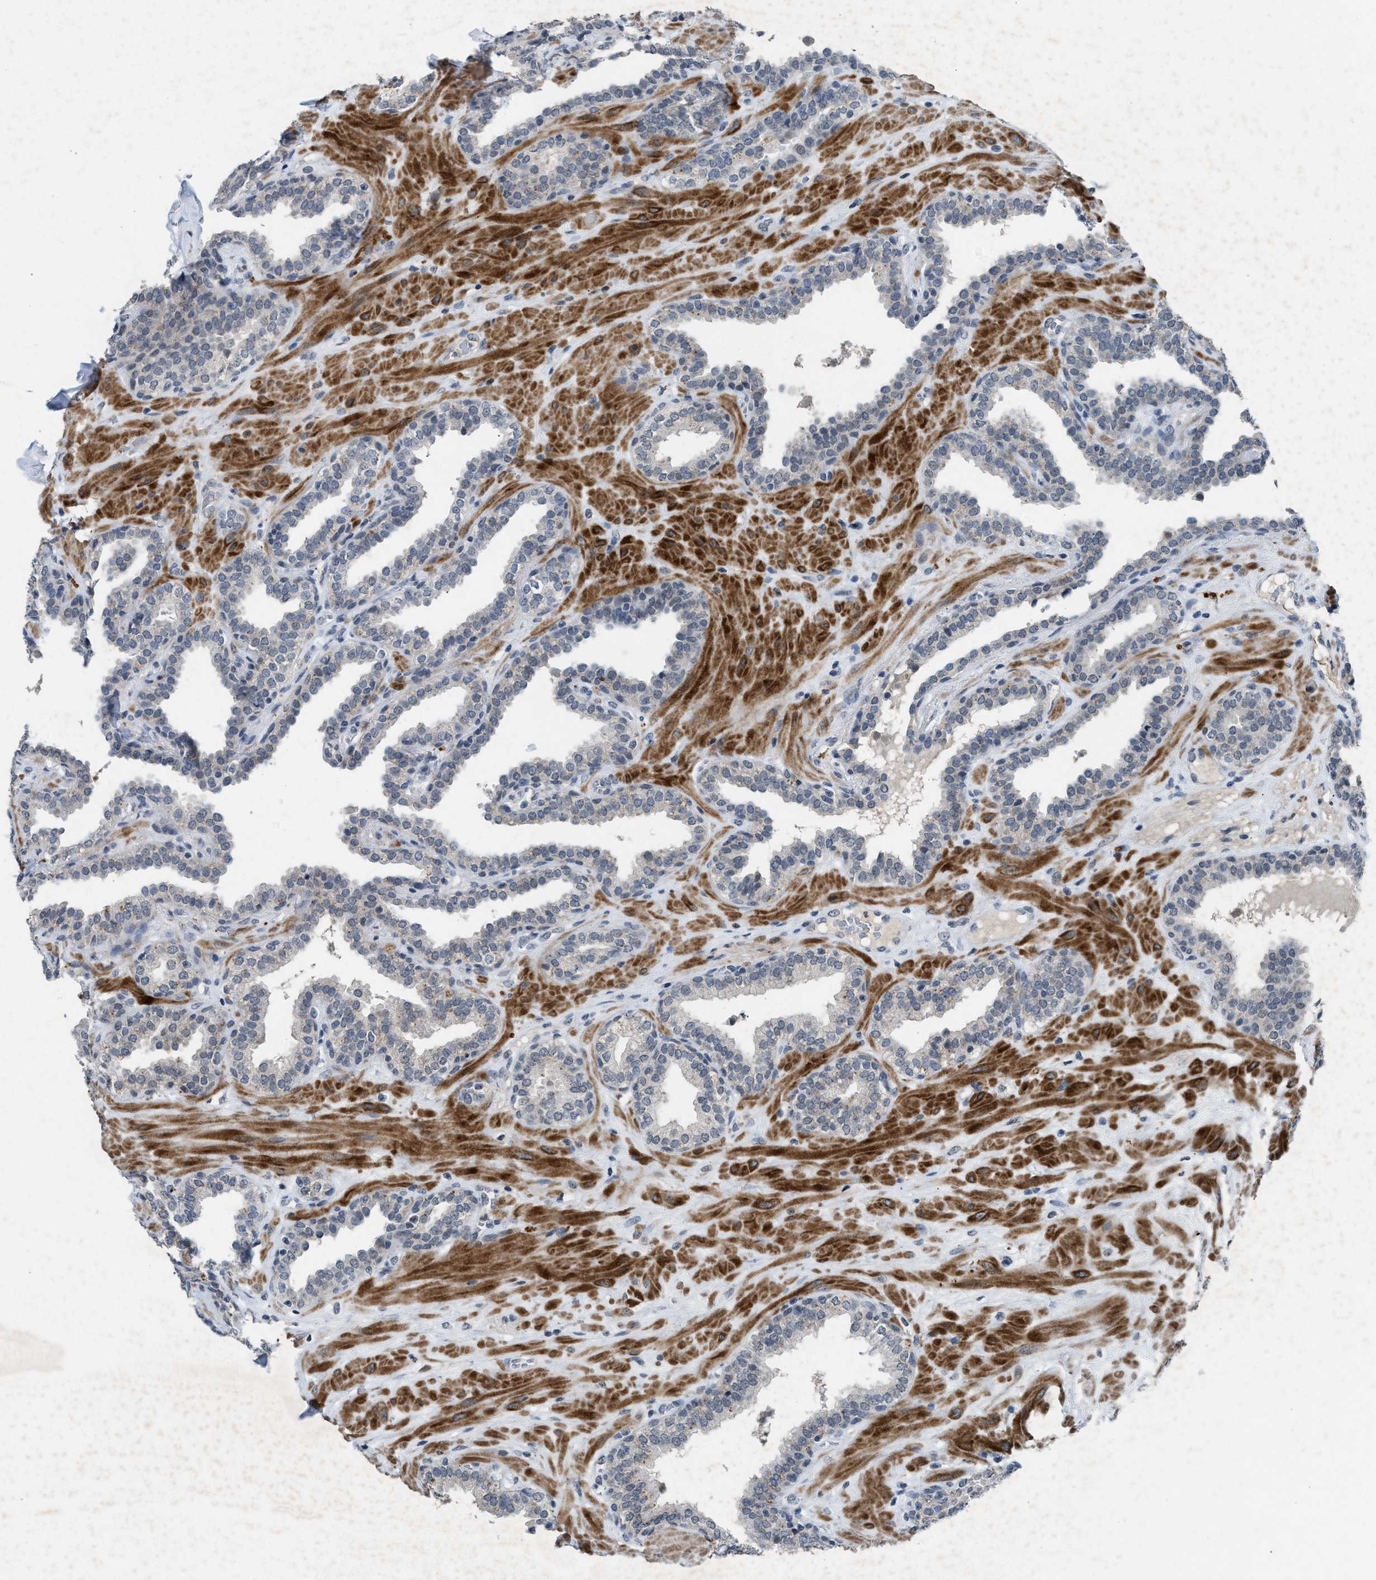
{"staining": {"intensity": "moderate", "quantity": "<25%", "location": "cytoplasmic/membranous"}, "tissue": "prostate", "cell_type": "Glandular cells", "image_type": "normal", "snomed": [{"axis": "morphology", "description": "Normal tissue, NOS"}, {"axis": "topography", "description": "Prostate"}], "caption": "DAB immunohistochemical staining of unremarkable prostate shows moderate cytoplasmic/membranous protein positivity in approximately <25% of glandular cells.", "gene": "SLC5A5", "patient": {"sex": "male", "age": 51}}